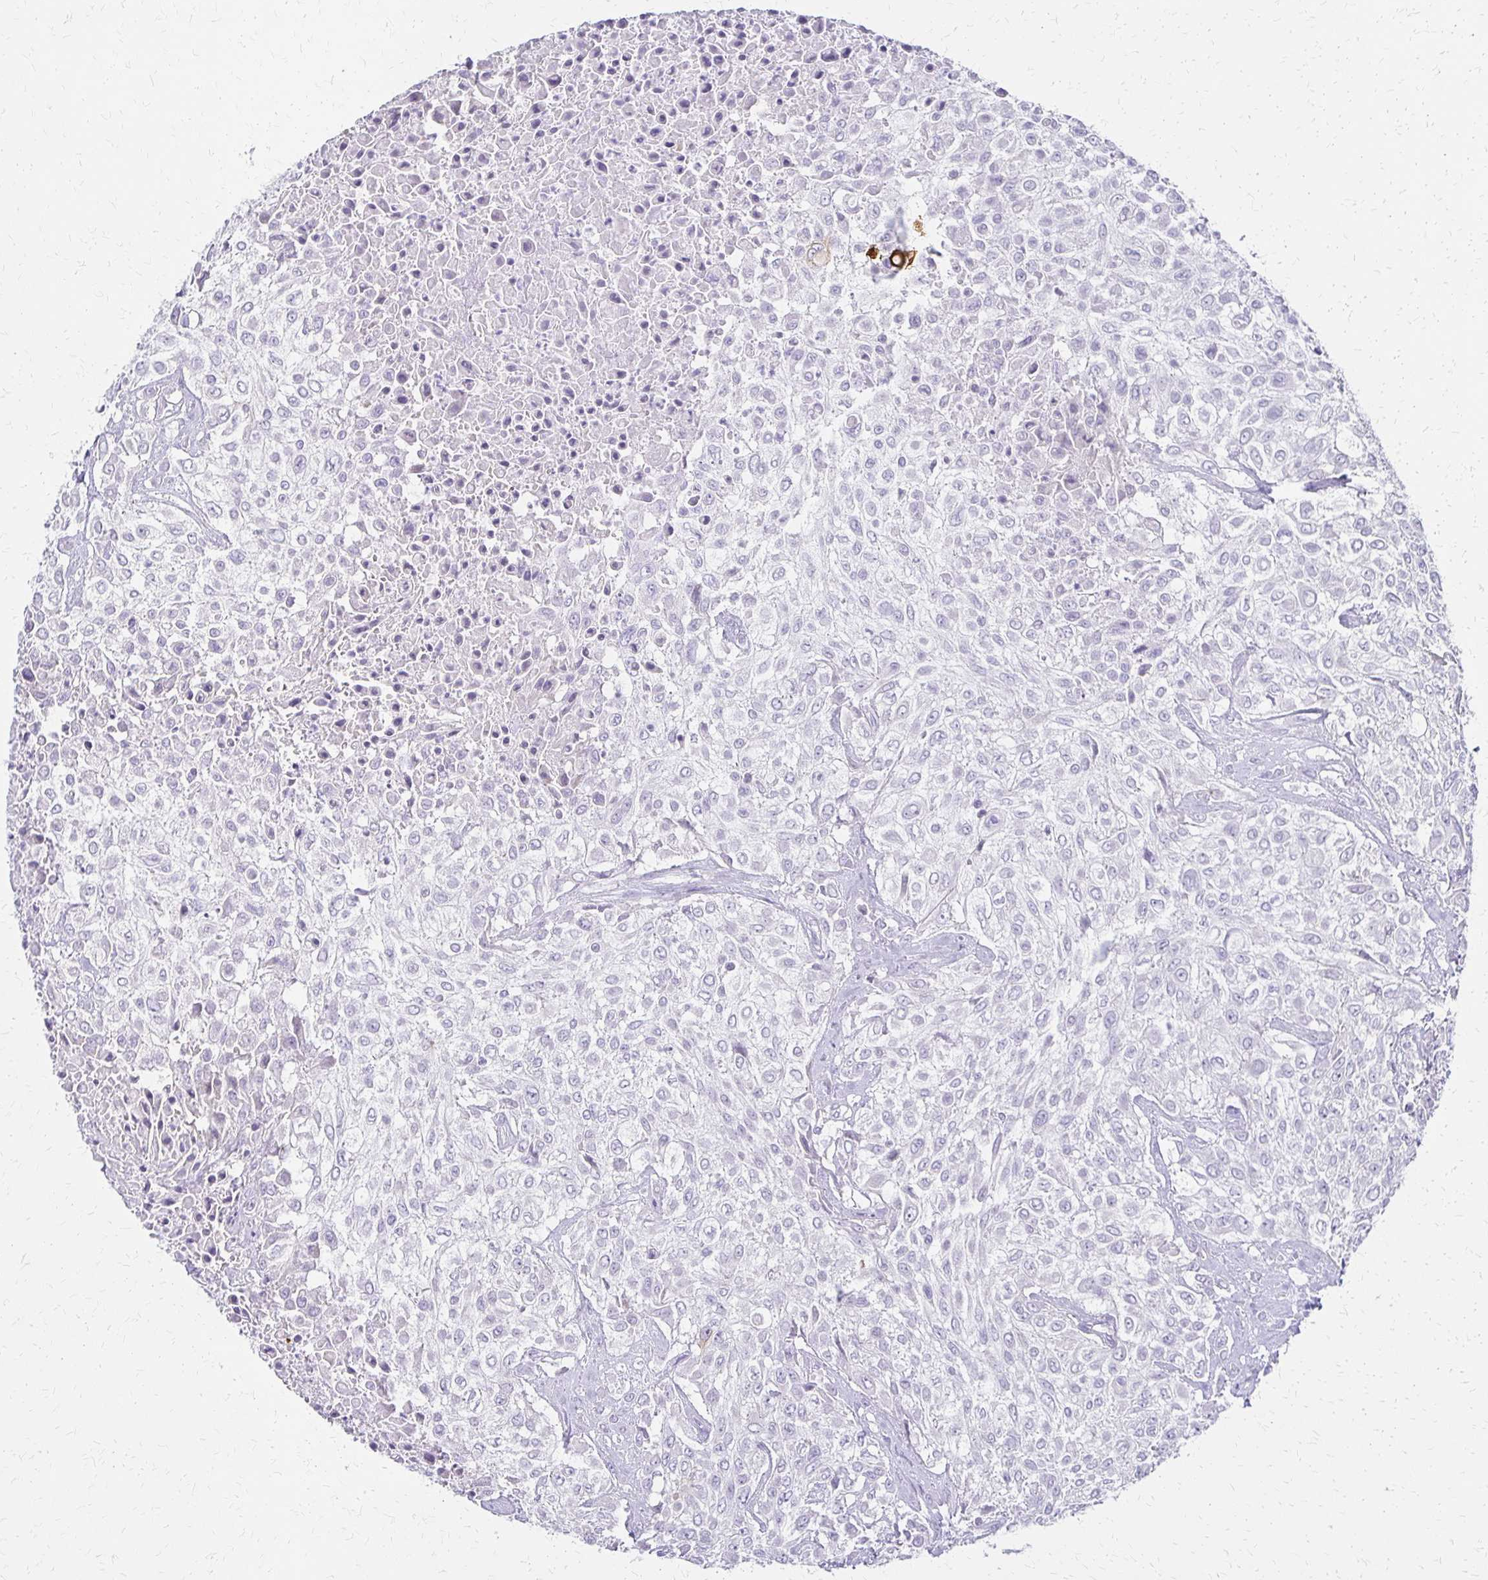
{"staining": {"intensity": "negative", "quantity": "none", "location": "none"}, "tissue": "urothelial cancer", "cell_type": "Tumor cells", "image_type": "cancer", "snomed": [{"axis": "morphology", "description": "Urothelial carcinoma, High grade"}, {"axis": "topography", "description": "Urinary bladder"}], "caption": "There is no significant staining in tumor cells of high-grade urothelial carcinoma.", "gene": "IVL", "patient": {"sex": "male", "age": 57}}